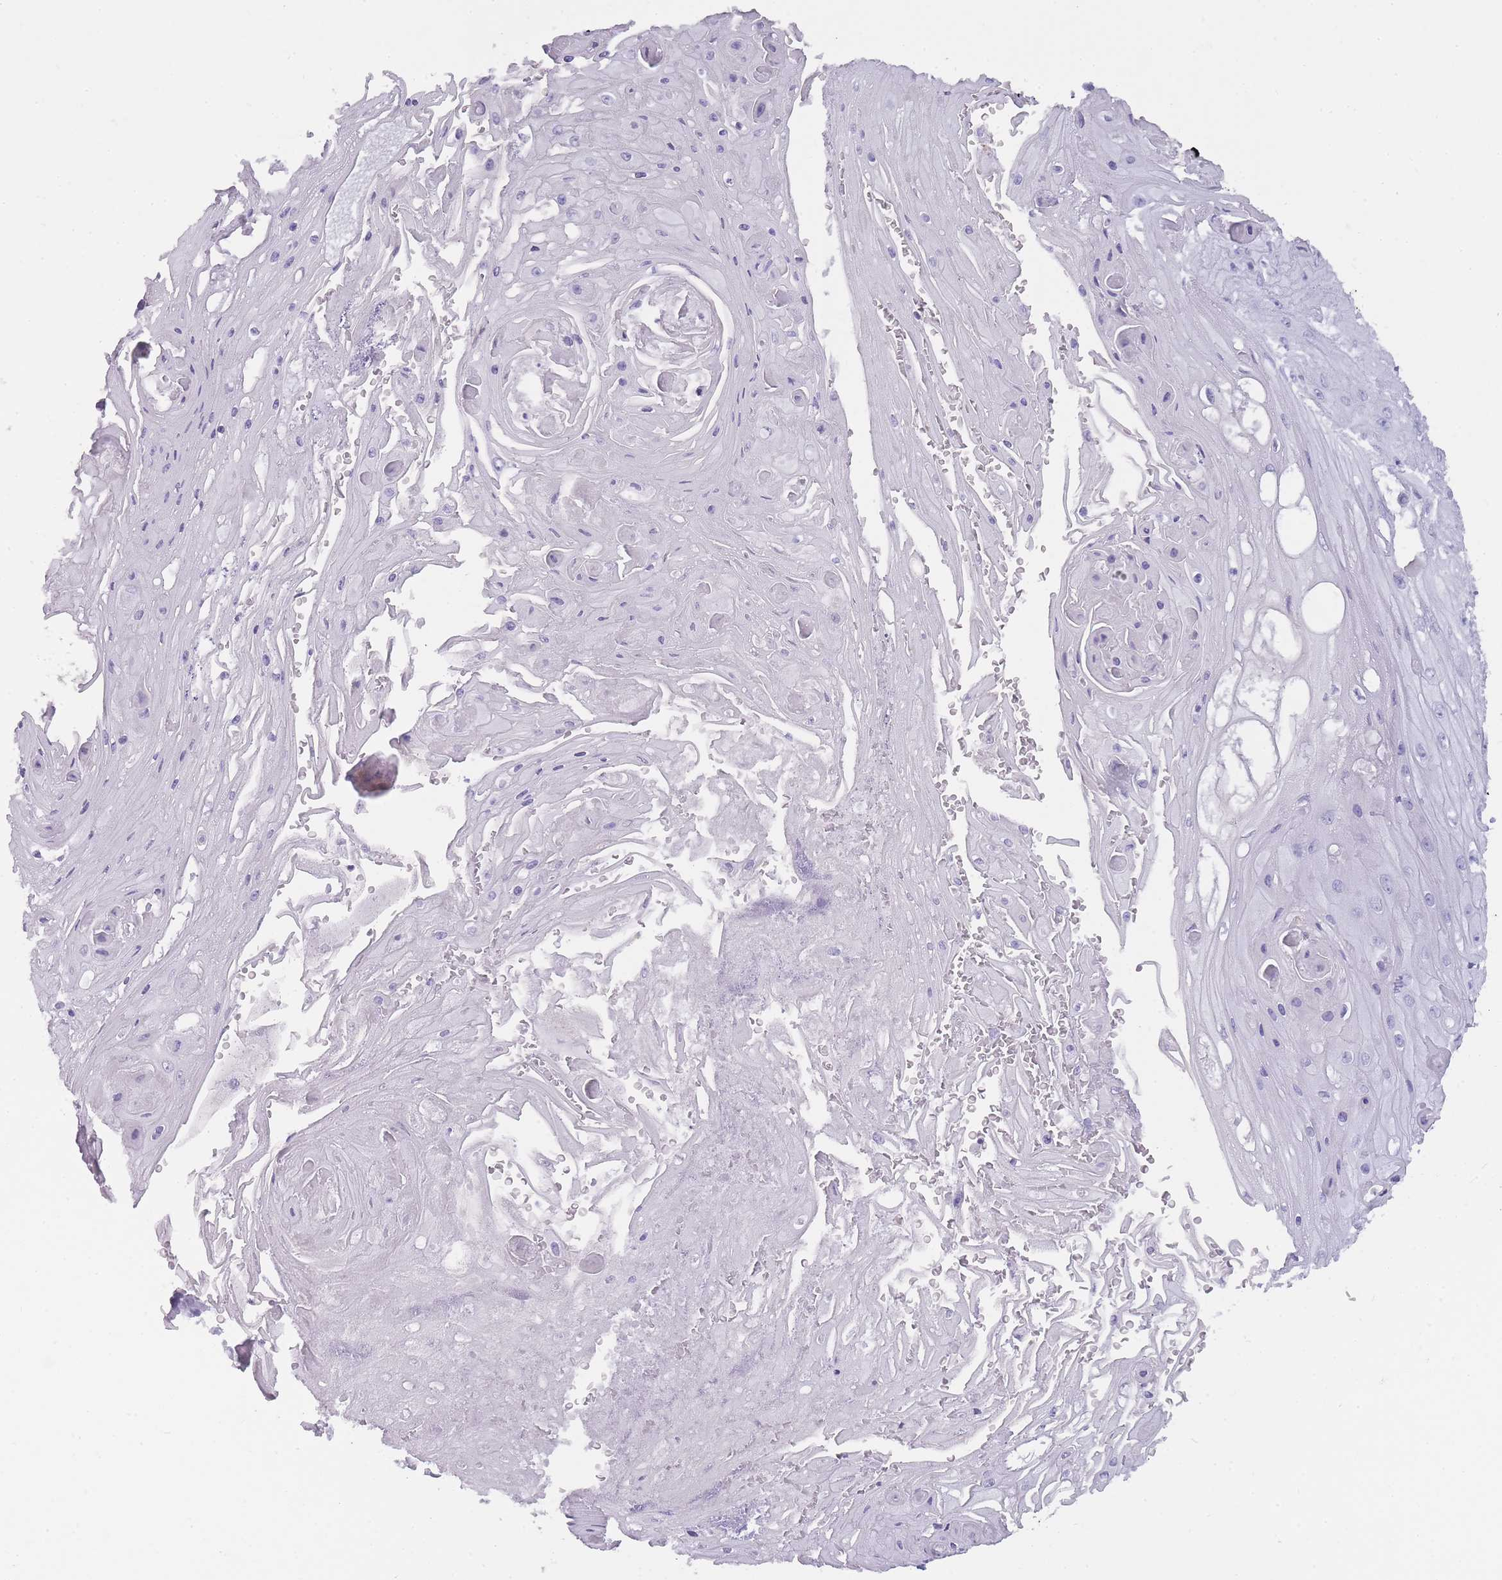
{"staining": {"intensity": "negative", "quantity": "none", "location": "none"}, "tissue": "skin cancer", "cell_type": "Tumor cells", "image_type": "cancer", "snomed": [{"axis": "morphology", "description": "Squamous cell carcinoma, NOS"}, {"axis": "topography", "description": "Skin"}], "caption": "Human skin cancer stained for a protein using IHC exhibits no positivity in tumor cells.", "gene": "TCP11", "patient": {"sex": "male", "age": 70}}